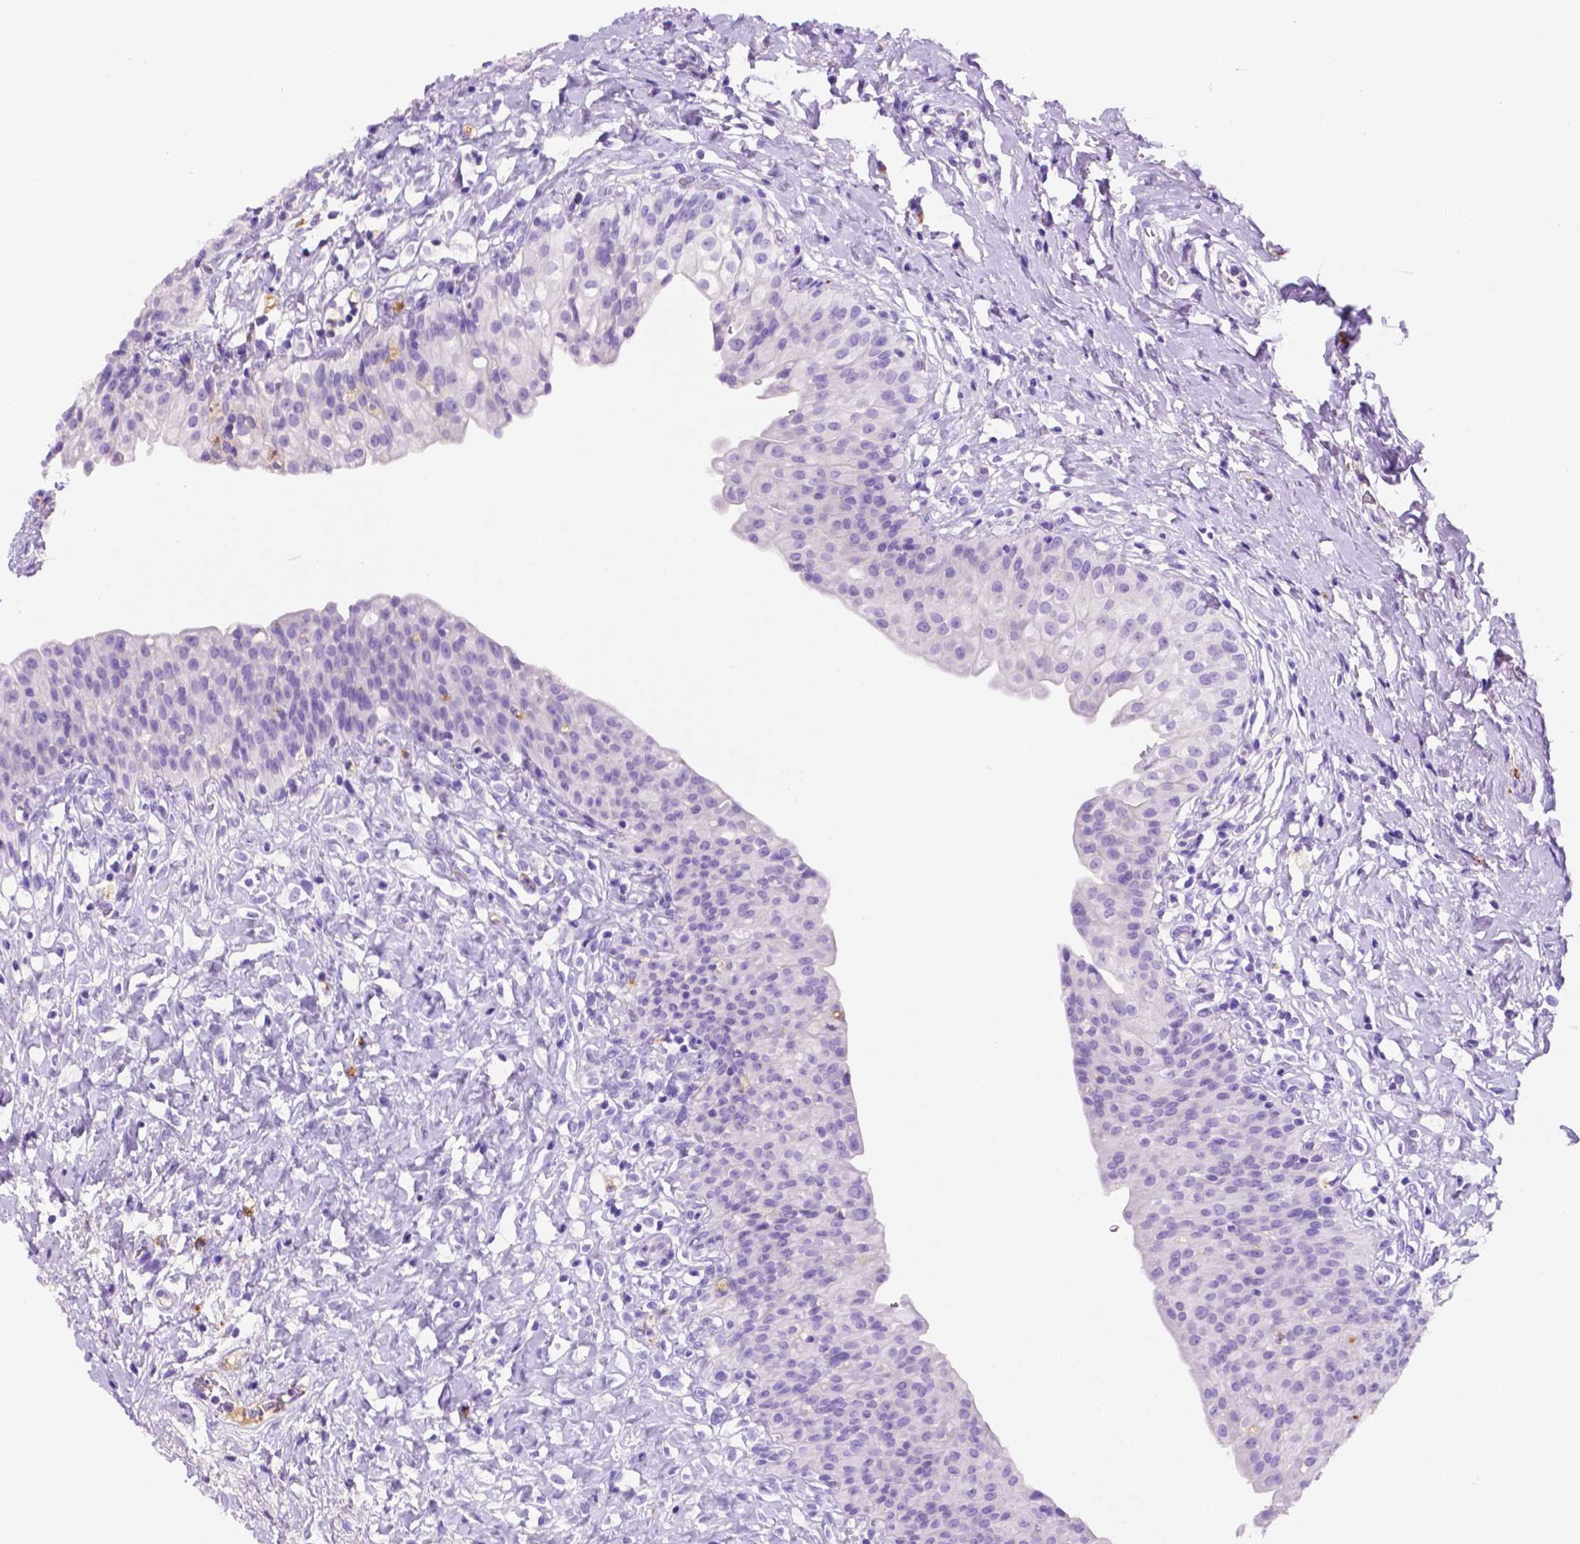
{"staining": {"intensity": "negative", "quantity": "none", "location": "none"}, "tissue": "urinary bladder", "cell_type": "Urothelial cells", "image_type": "normal", "snomed": [{"axis": "morphology", "description": "Normal tissue, NOS"}, {"axis": "topography", "description": "Urinary bladder"}], "caption": "This micrograph is of unremarkable urinary bladder stained with immunohistochemistry (IHC) to label a protein in brown with the nuclei are counter-stained blue. There is no staining in urothelial cells. (Immunohistochemistry (ihc), brightfield microscopy, high magnification).", "gene": "FOXB2", "patient": {"sex": "male", "age": 76}}